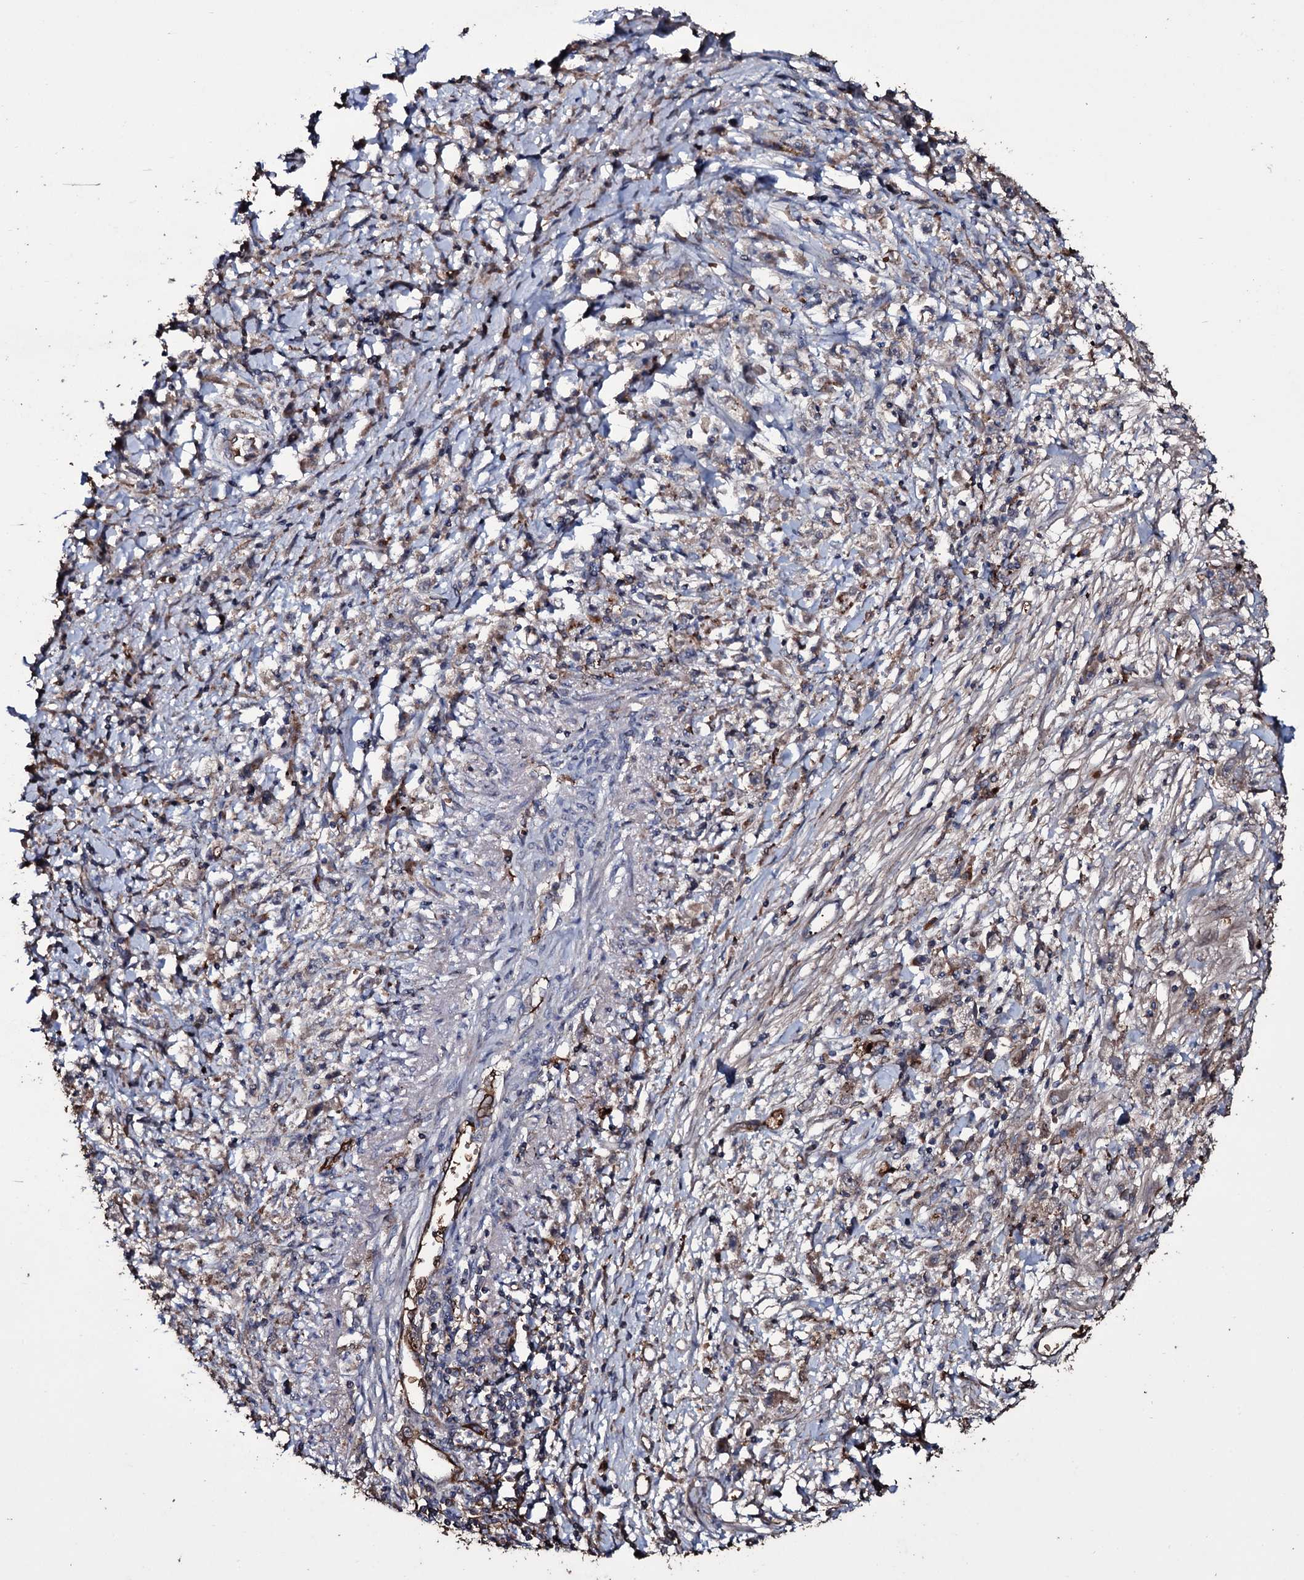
{"staining": {"intensity": "weak", "quantity": "<25%", "location": "cytoplasmic/membranous"}, "tissue": "stomach cancer", "cell_type": "Tumor cells", "image_type": "cancer", "snomed": [{"axis": "morphology", "description": "Adenocarcinoma, NOS"}, {"axis": "topography", "description": "Stomach"}], "caption": "A photomicrograph of stomach cancer stained for a protein demonstrates no brown staining in tumor cells.", "gene": "ZSWIM8", "patient": {"sex": "female", "age": 59}}